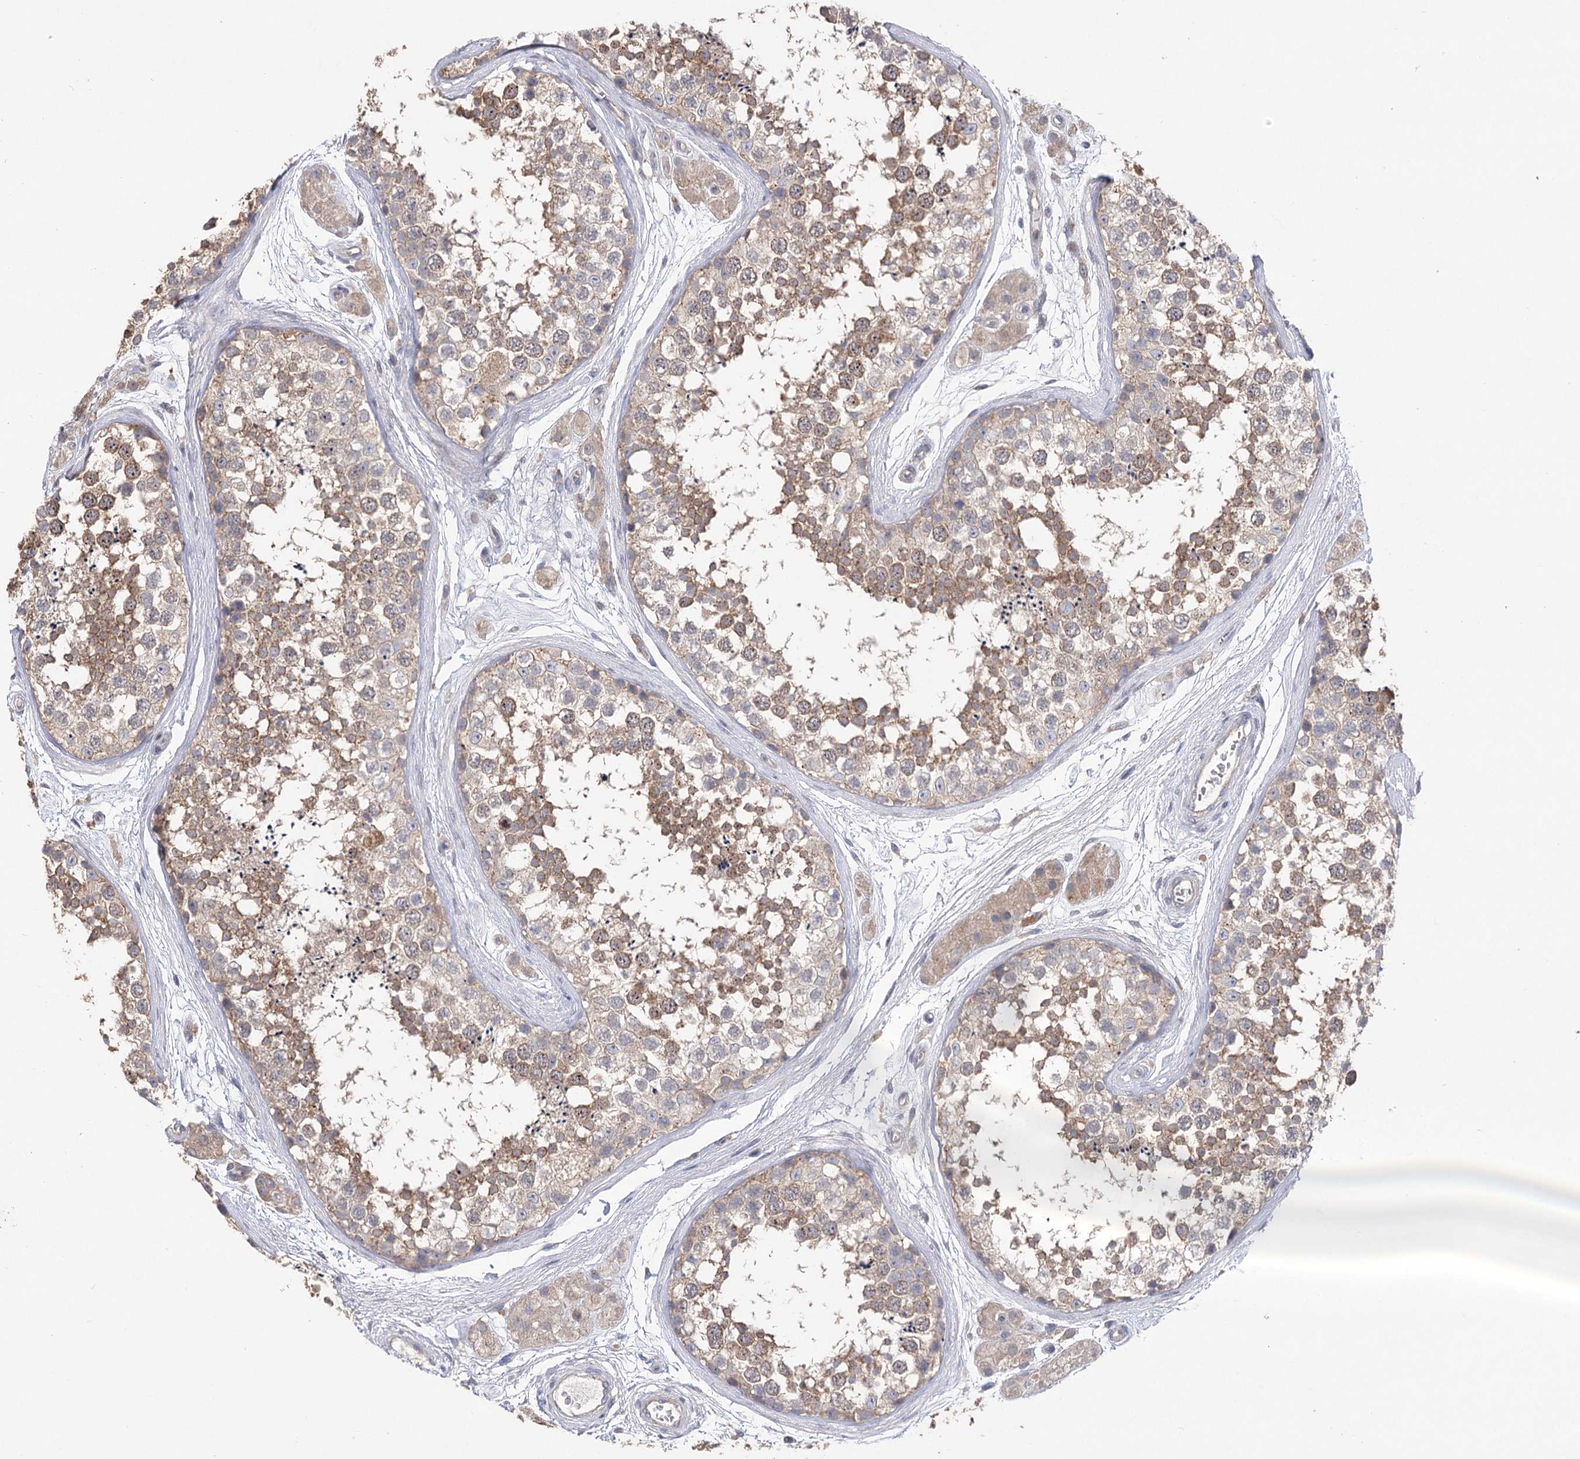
{"staining": {"intensity": "moderate", "quantity": "25%-75%", "location": "cytoplasmic/membranous"}, "tissue": "testis", "cell_type": "Cells in seminiferous ducts", "image_type": "normal", "snomed": [{"axis": "morphology", "description": "Normal tissue, NOS"}, {"axis": "topography", "description": "Testis"}], "caption": "The histopathology image shows staining of benign testis, revealing moderate cytoplasmic/membranous protein expression (brown color) within cells in seminiferous ducts. (IHC, brightfield microscopy, high magnification).", "gene": "AURKC", "patient": {"sex": "male", "age": 56}}